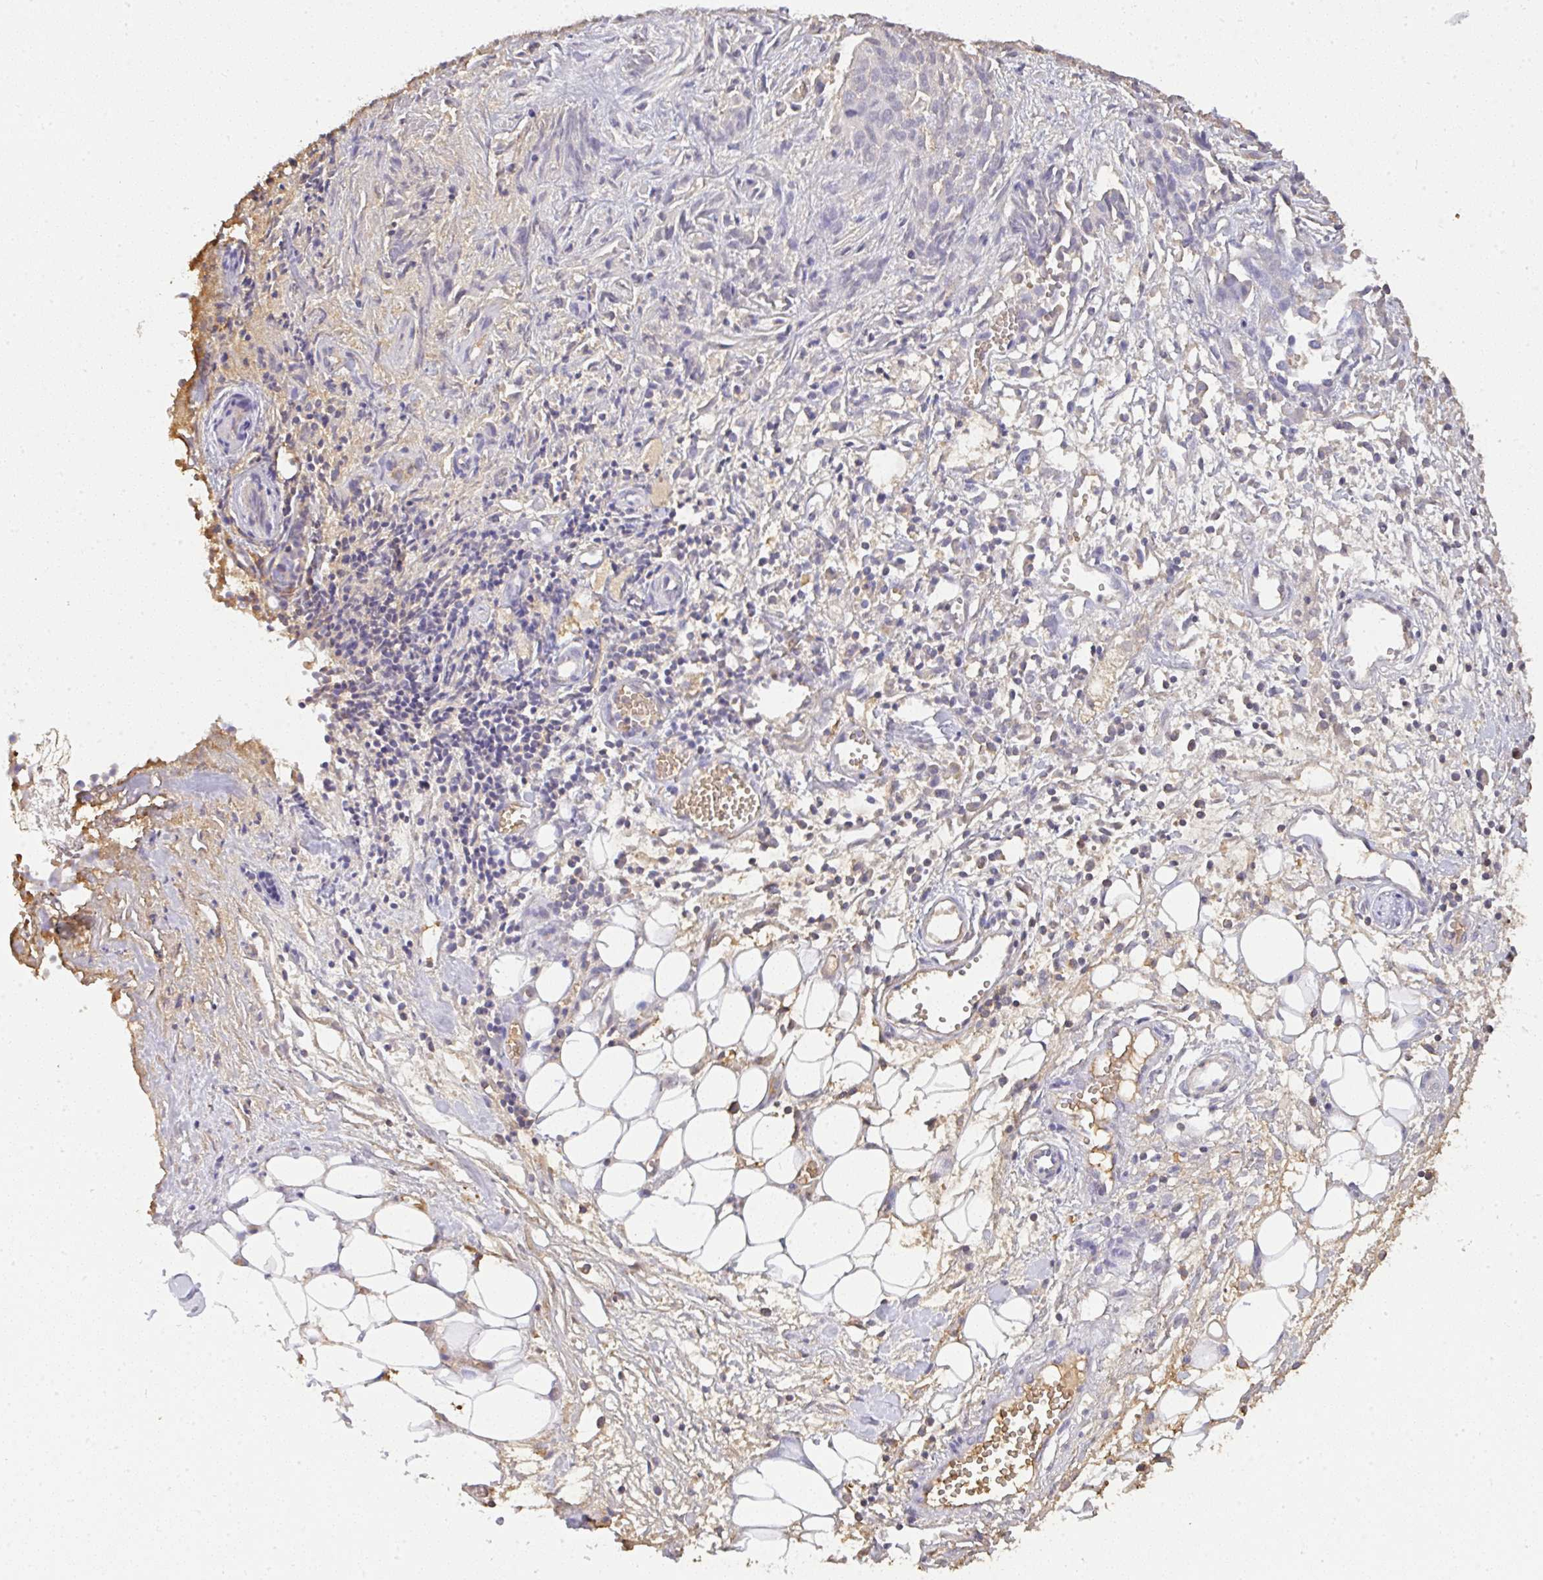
{"staining": {"intensity": "negative", "quantity": "none", "location": "none"}, "tissue": "ovarian cancer", "cell_type": "Tumor cells", "image_type": "cancer", "snomed": [{"axis": "morphology", "description": "Cystadenocarcinoma, serous, NOS"}, {"axis": "topography", "description": "Soft tissue"}, {"axis": "topography", "description": "Ovary"}], "caption": "IHC histopathology image of neoplastic tissue: serous cystadenocarcinoma (ovarian) stained with DAB exhibits no significant protein expression in tumor cells. (DAB immunohistochemistry visualized using brightfield microscopy, high magnification).", "gene": "SMYD5", "patient": {"sex": "female", "age": 57}}